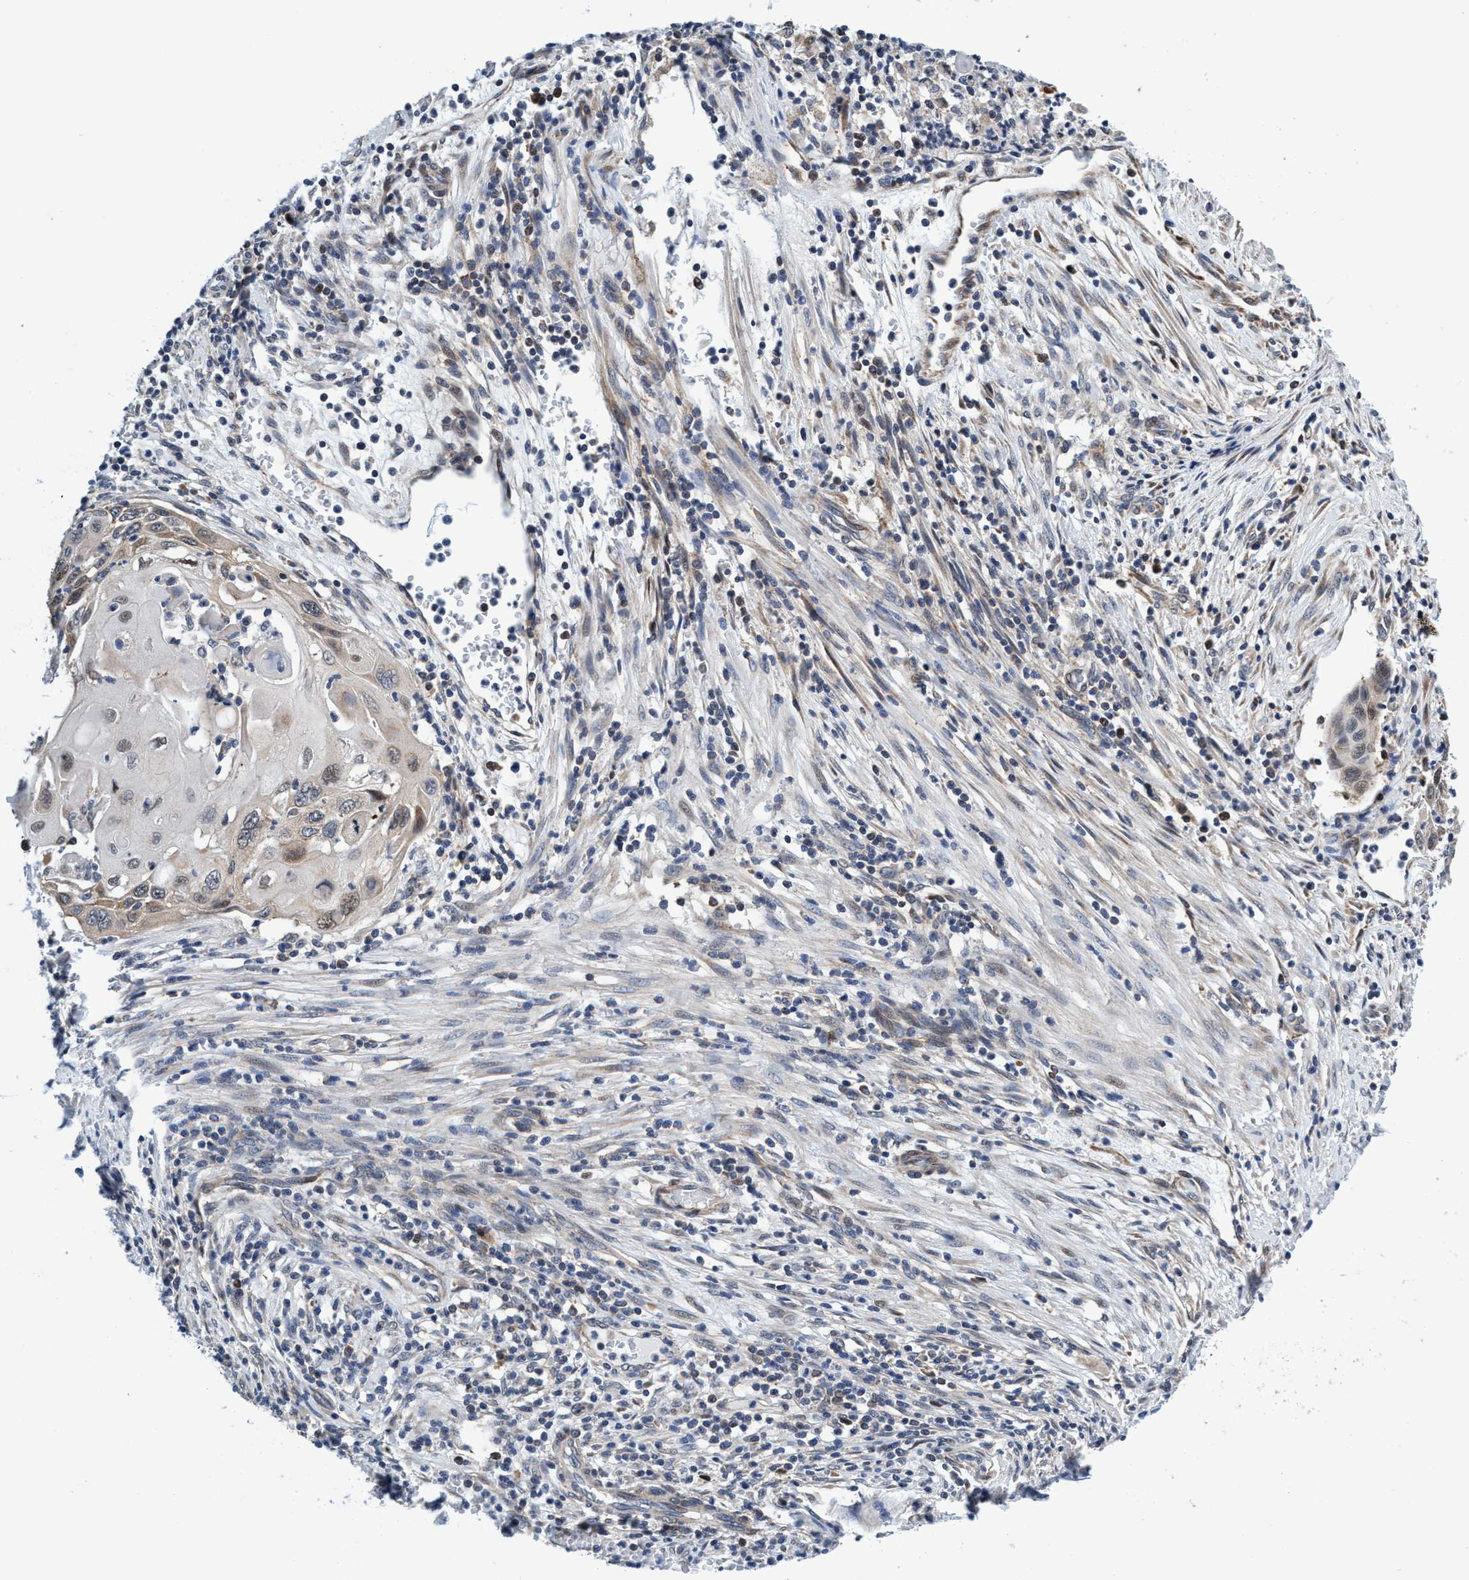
{"staining": {"intensity": "weak", "quantity": "<25%", "location": "cytoplasmic/membranous"}, "tissue": "cervical cancer", "cell_type": "Tumor cells", "image_type": "cancer", "snomed": [{"axis": "morphology", "description": "Squamous cell carcinoma, NOS"}, {"axis": "topography", "description": "Cervix"}], "caption": "Immunohistochemistry (IHC) histopathology image of human cervical squamous cell carcinoma stained for a protein (brown), which displays no staining in tumor cells.", "gene": "AGAP2", "patient": {"sex": "female", "age": 70}}